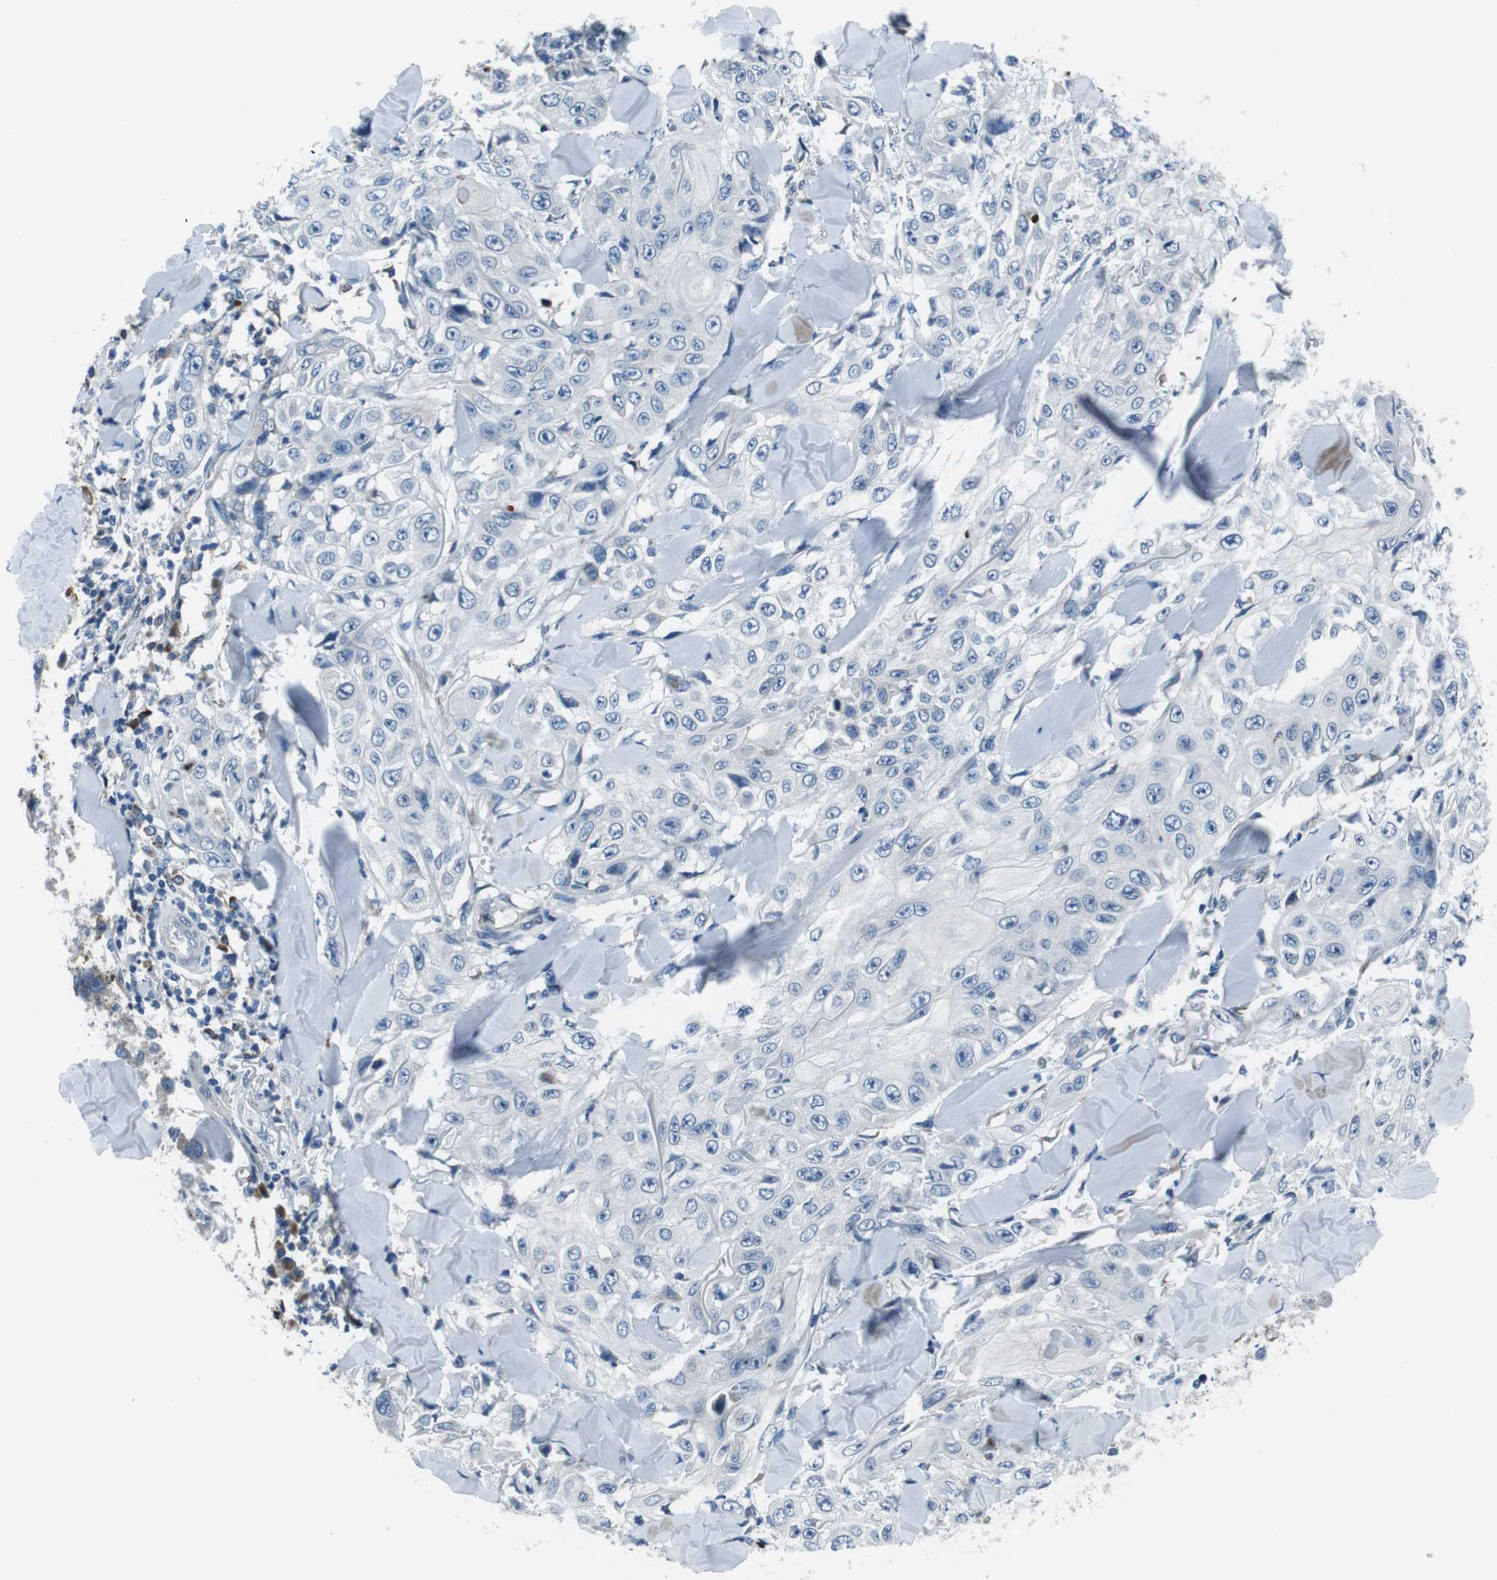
{"staining": {"intensity": "negative", "quantity": "none", "location": "none"}, "tissue": "skin cancer", "cell_type": "Tumor cells", "image_type": "cancer", "snomed": [{"axis": "morphology", "description": "Squamous cell carcinoma, NOS"}, {"axis": "topography", "description": "Skin"}], "caption": "The photomicrograph displays no staining of tumor cells in squamous cell carcinoma (skin).", "gene": "NUCB2", "patient": {"sex": "male", "age": 86}}